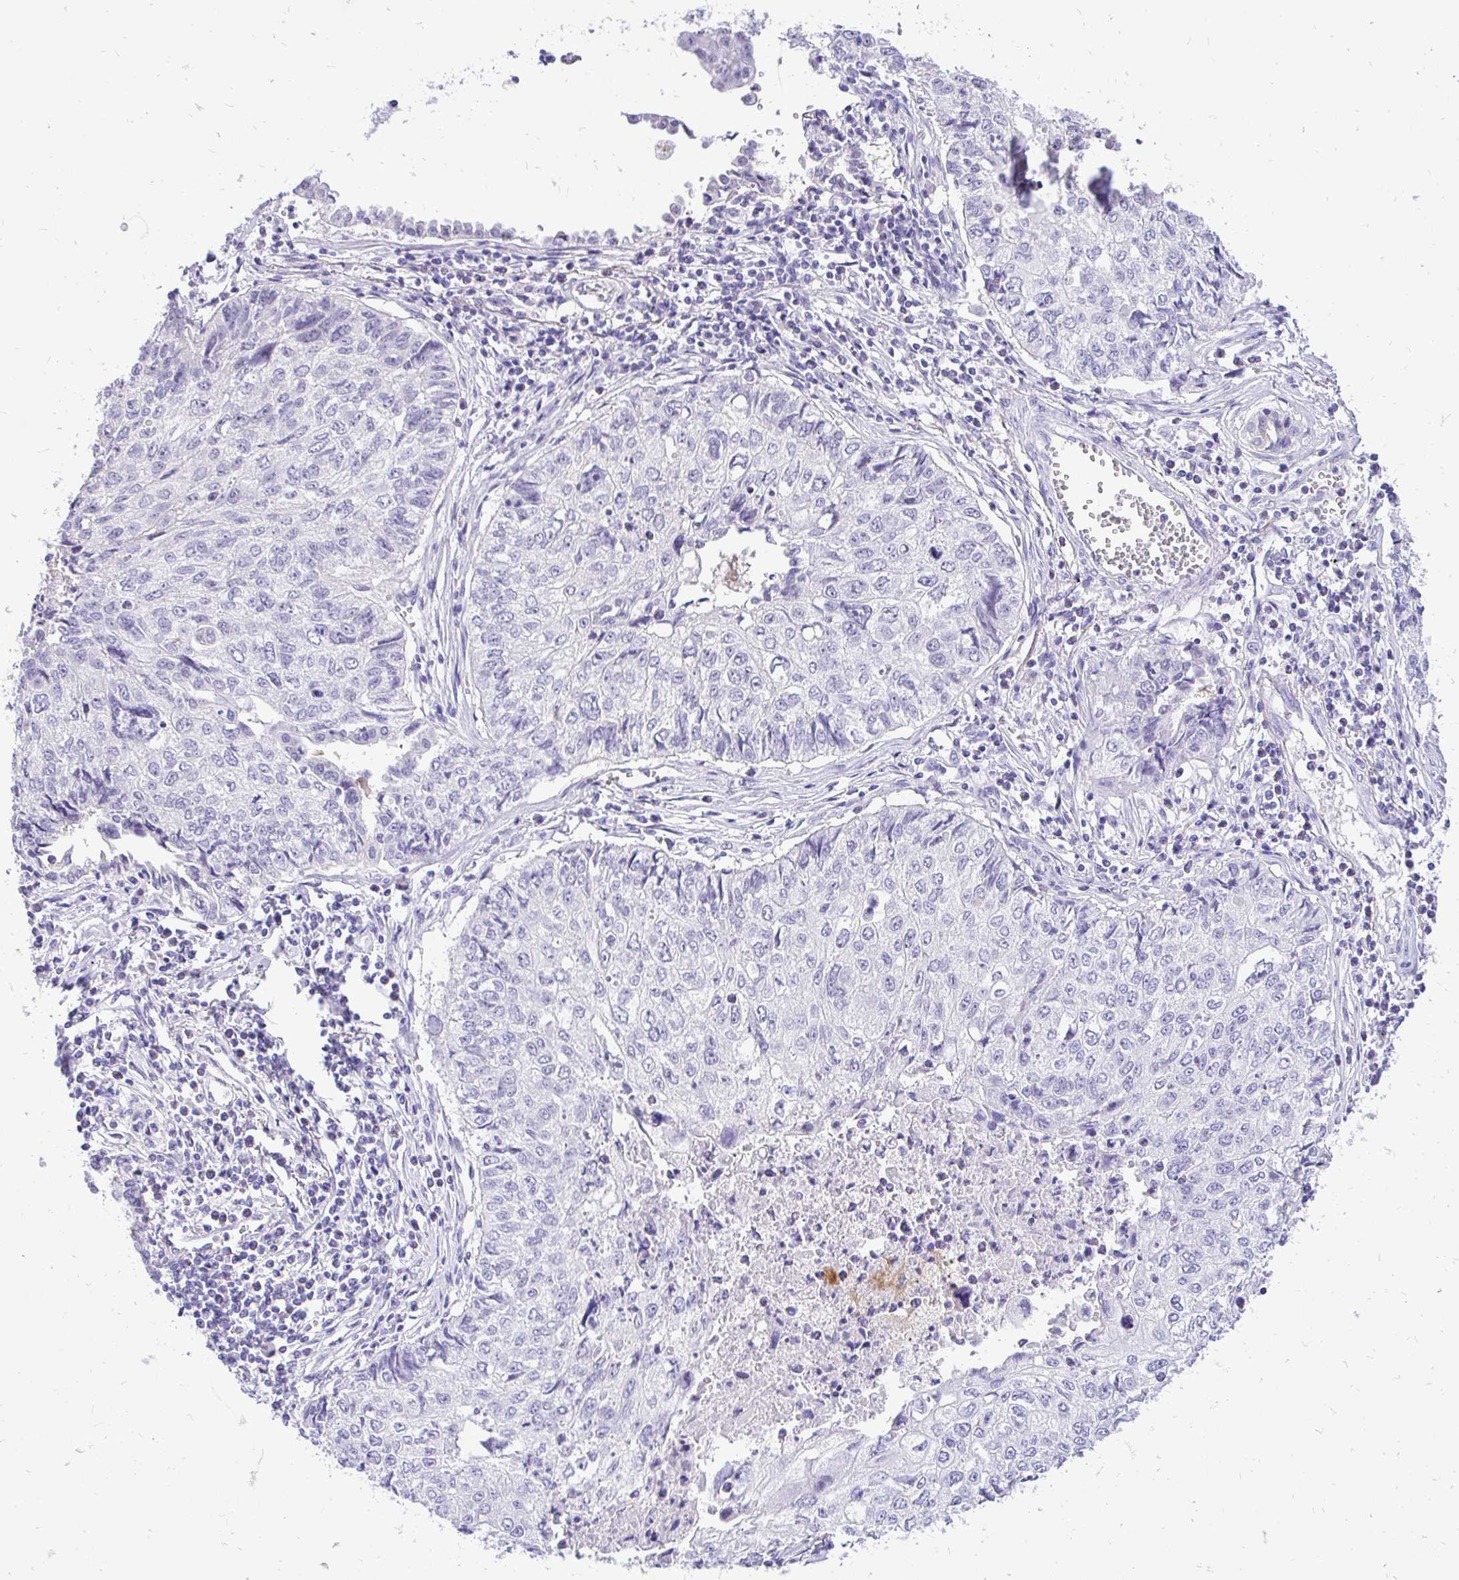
{"staining": {"intensity": "negative", "quantity": "none", "location": "none"}, "tissue": "lung cancer", "cell_type": "Tumor cells", "image_type": "cancer", "snomed": [{"axis": "morphology", "description": "Normal morphology"}, {"axis": "morphology", "description": "Aneuploidy"}, {"axis": "morphology", "description": "Squamous cell carcinoma, NOS"}, {"axis": "topography", "description": "Lymph node"}, {"axis": "topography", "description": "Lung"}], "caption": "The micrograph displays no significant staining in tumor cells of lung aneuploidy. (DAB IHC with hematoxylin counter stain).", "gene": "FATE1", "patient": {"sex": "female", "age": 76}}